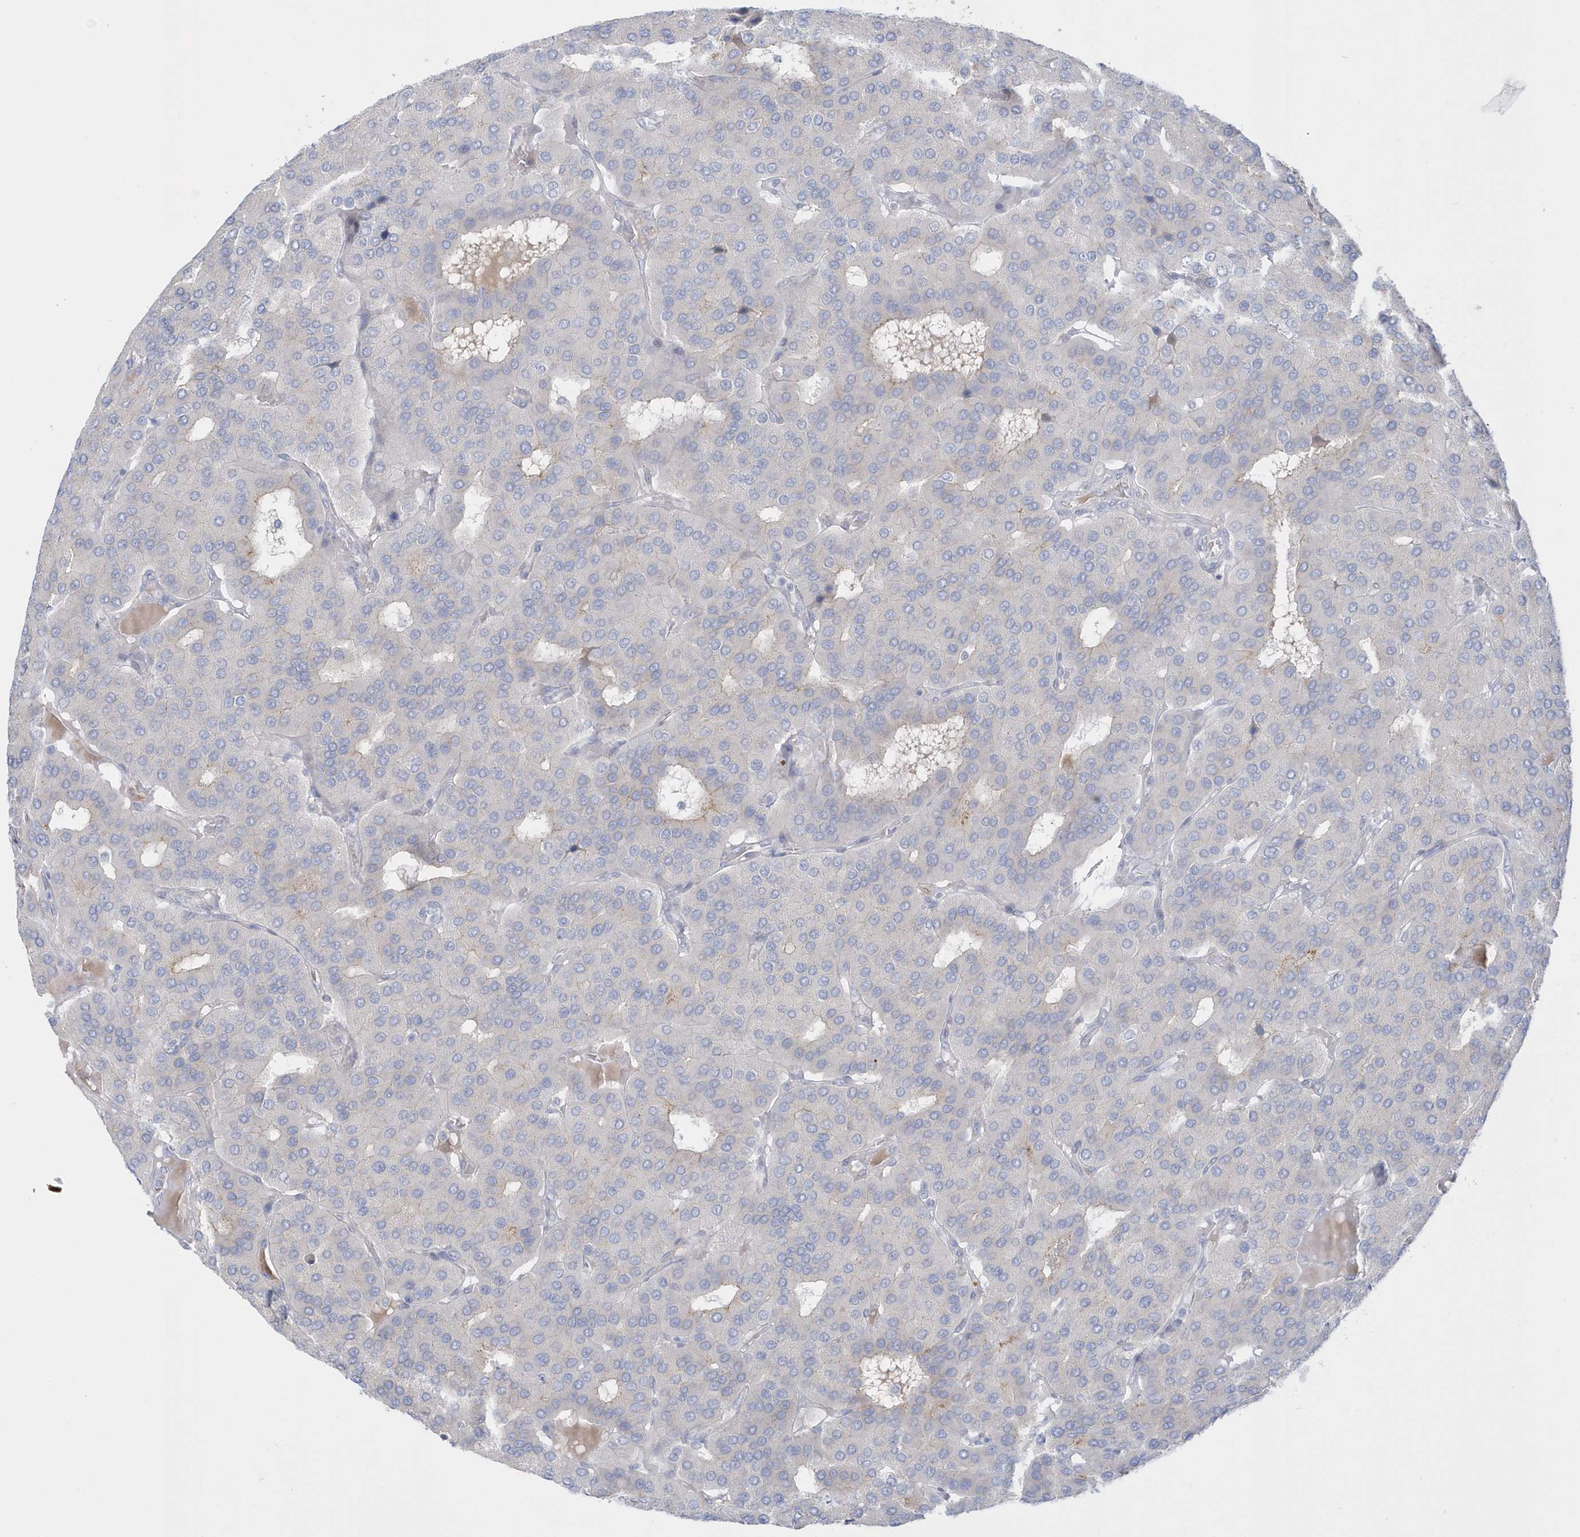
{"staining": {"intensity": "negative", "quantity": "none", "location": "none"}, "tissue": "parathyroid gland", "cell_type": "Glandular cells", "image_type": "normal", "snomed": [{"axis": "morphology", "description": "Normal tissue, NOS"}, {"axis": "morphology", "description": "Adenoma, NOS"}, {"axis": "topography", "description": "Parathyroid gland"}], "caption": "A high-resolution photomicrograph shows IHC staining of benign parathyroid gland, which reveals no significant positivity in glandular cells.", "gene": "SEMA3D", "patient": {"sex": "female", "age": 86}}